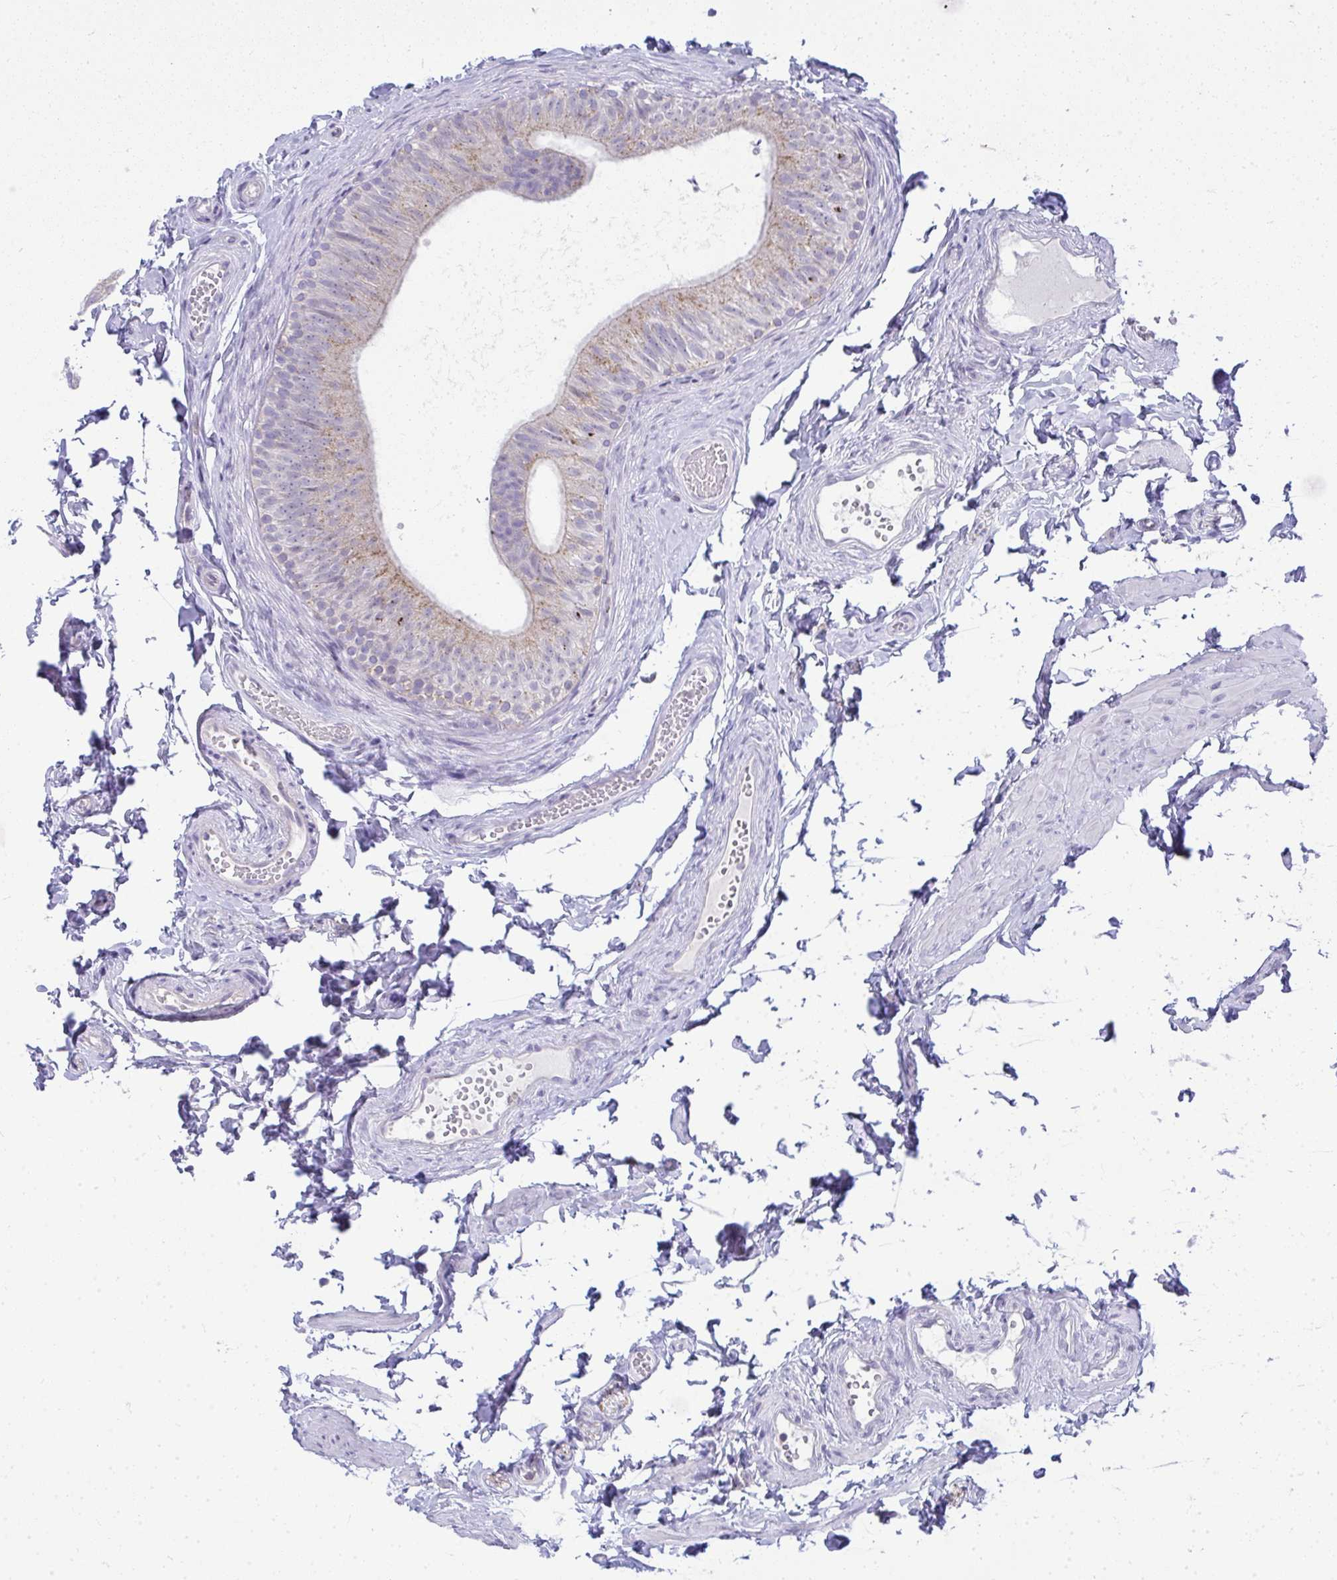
{"staining": {"intensity": "negative", "quantity": "none", "location": "none"}, "tissue": "epididymis", "cell_type": "Glandular cells", "image_type": "normal", "snomed": [{"axis": "morphology", "description": "Normal tissue, NOS"}, {"axis": "topography", "description": "Epididymis, spermatic cord, NOS"}, {"axis": "topography", "description": "Epididymis"}, {"axis": "topography", "description": "Peripheral nerve tissue"}], "caption": "Human epididymis stained for a protein using IHC reveals no positivity in glandular cells.", "gene": "VPS4B", "patient": {"sex": "male", "age": 29}}